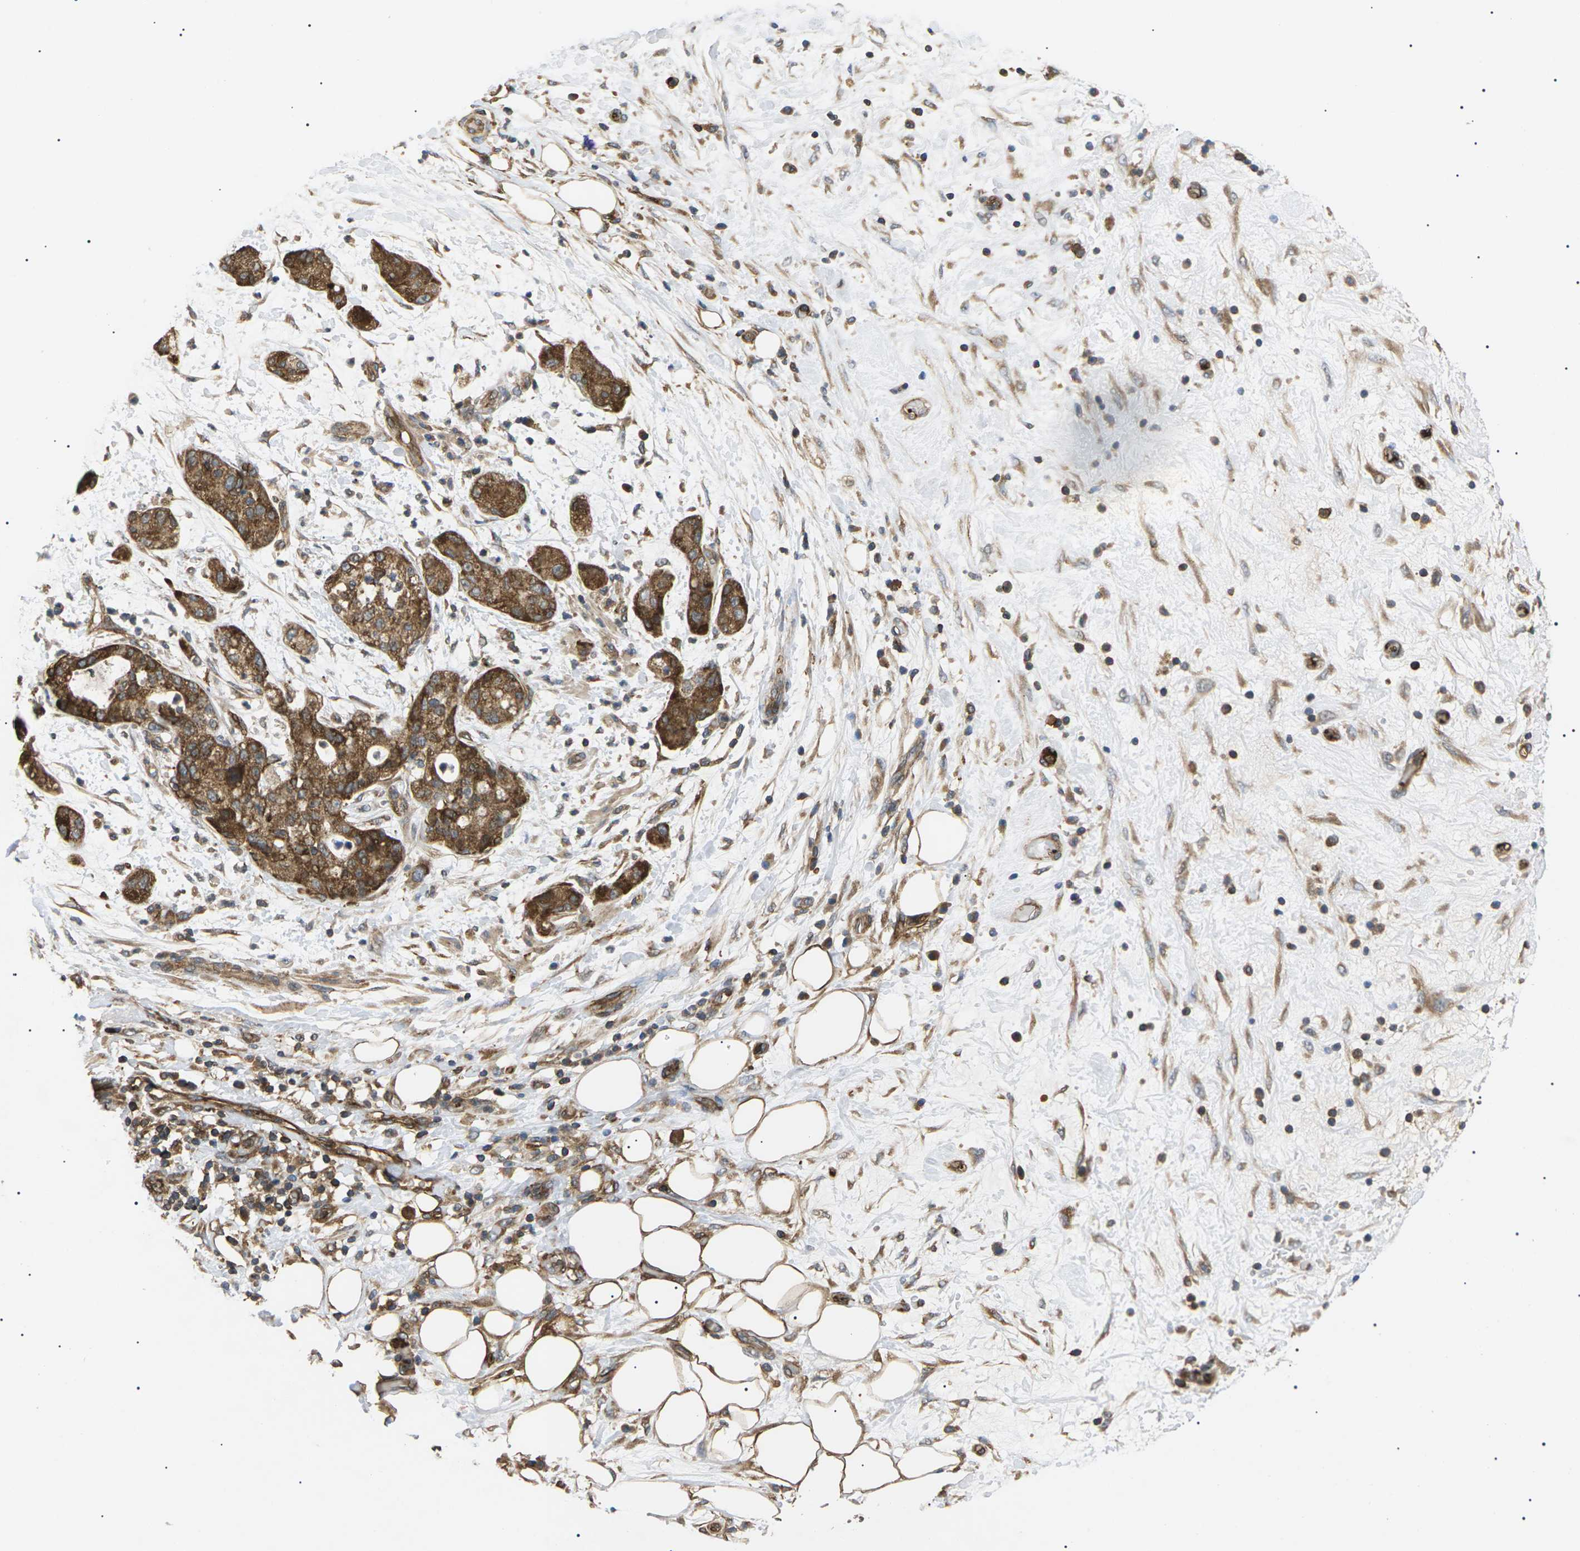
{"staining": {"intensity": "moderate", "quantity": ">75%", "location": "cytoplasmic/membranous"}, "tissue": "pancreatic cancer", "cell_type": "Tumor cells", "image_type": "cancer", "snomed": [{"axis": "morphology", "description": "Adenocarcinoma, NOS"}, {"axis": "topography", "description": "Pancreas"}], "caption": "A brown stain shows moderate cytoplasmic/membranous positivity of a protein in adenocarcinoma (pancreatic) tumor cells.", "gene": "TMTC4", "patient": {"sex": "female", "age": 78}}